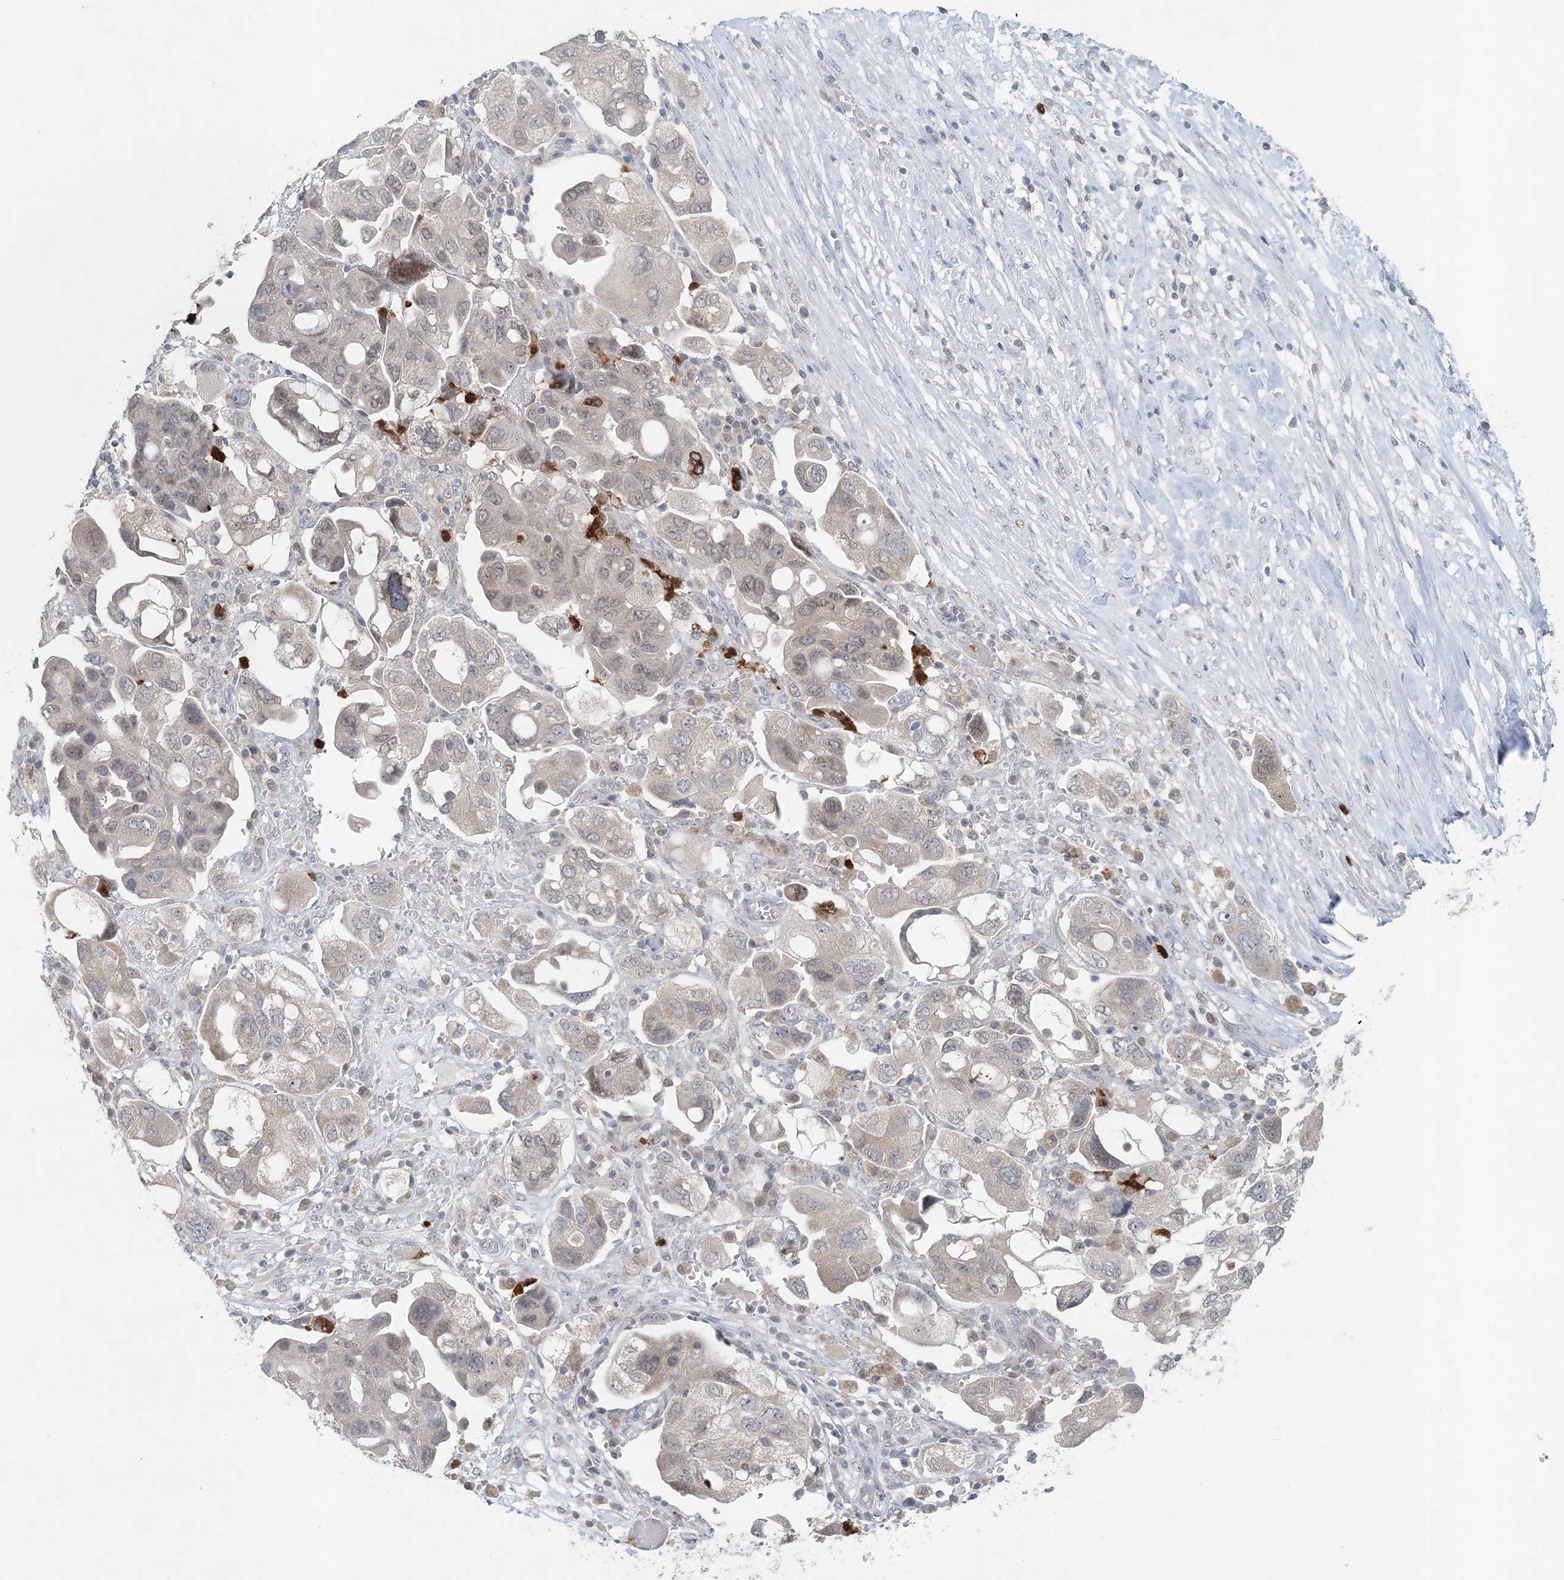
{"staining": {"intensity": "weak", "quantity": "<25%", "location": "cytoplasmic/membranous"}, "tissue": "ovarian cancer", "cell_type": "Tumor cells", "image_type": "cancer", "snomed": [{"axis": "morphology", "description": "Carcinoma, NOS"}, {"axis": "morphology", "description": "Cystadenocarcinoma, serous, NOS"}, {"axis": "topography", "description": "Ovary"}], "caption": "High magnification brightfield microscopy of carcinoma (ovarian) stained with DAB (brown) and counterstained with hematoxylin (blue): tumor cells show no significant staining.", "gene": "NUP54", "patient": {"sex": "female", "age": 69}}